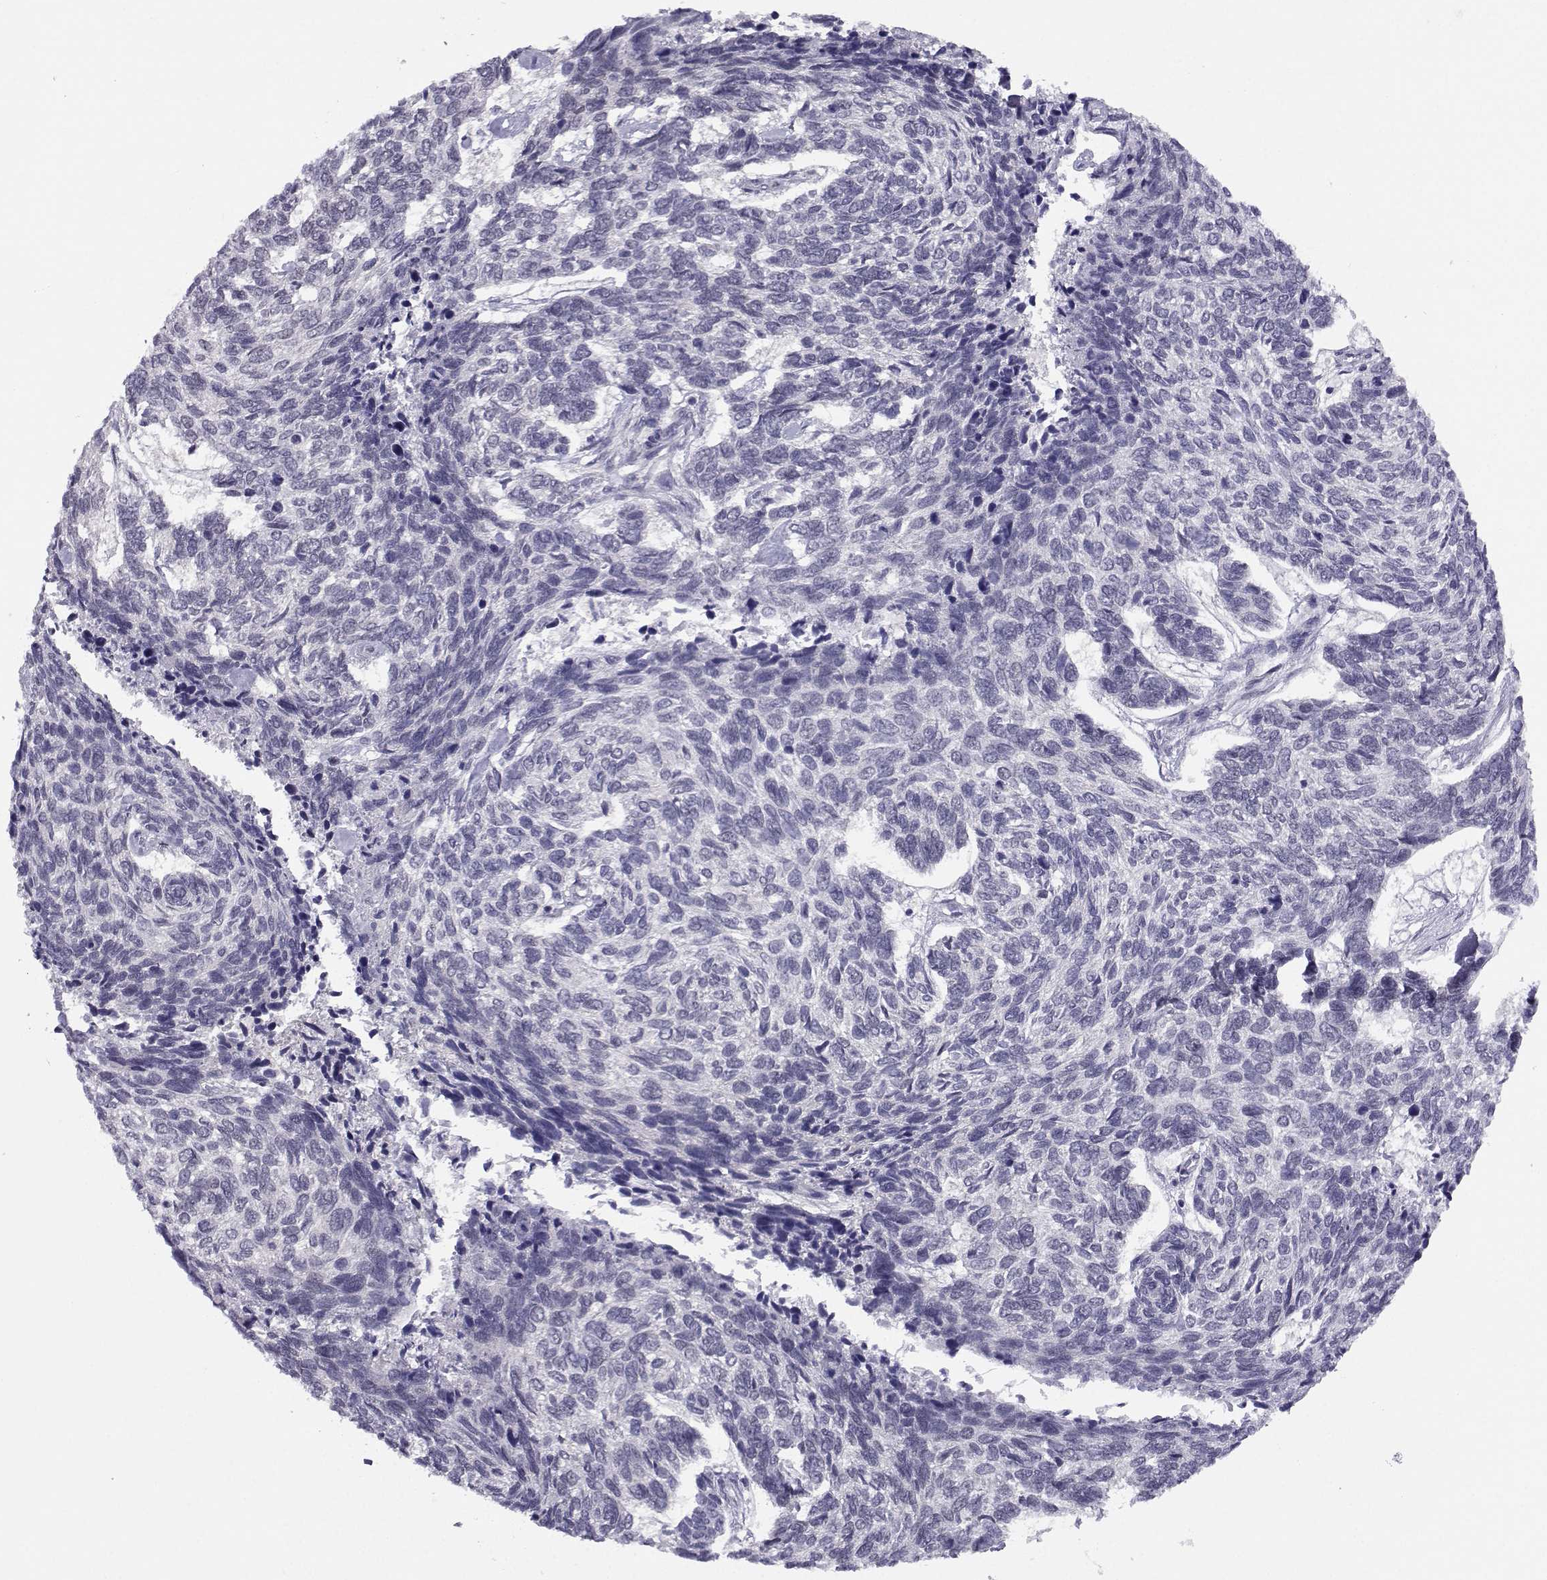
{"staining": {"intensity": "negative", "quantity": "none", "location": "none"}, "tissue": "skin cancer", "cell_type": "Tumor cells", "image_type": "cancer", "snomed": [{"axis": "morphology", "description": "Basal cell carcinoma"}, {"axis": "topography", "description": "Skin"}], "caption": "This photomicrograph is of skin basal cell carcinoma stained with immunohistochemistry to label a protein in brown with the nuclei are counter-stained blue. There is no staining in tumor cells.", "gene": "MED26", "patient": {"sex": "female", "age": 65}}